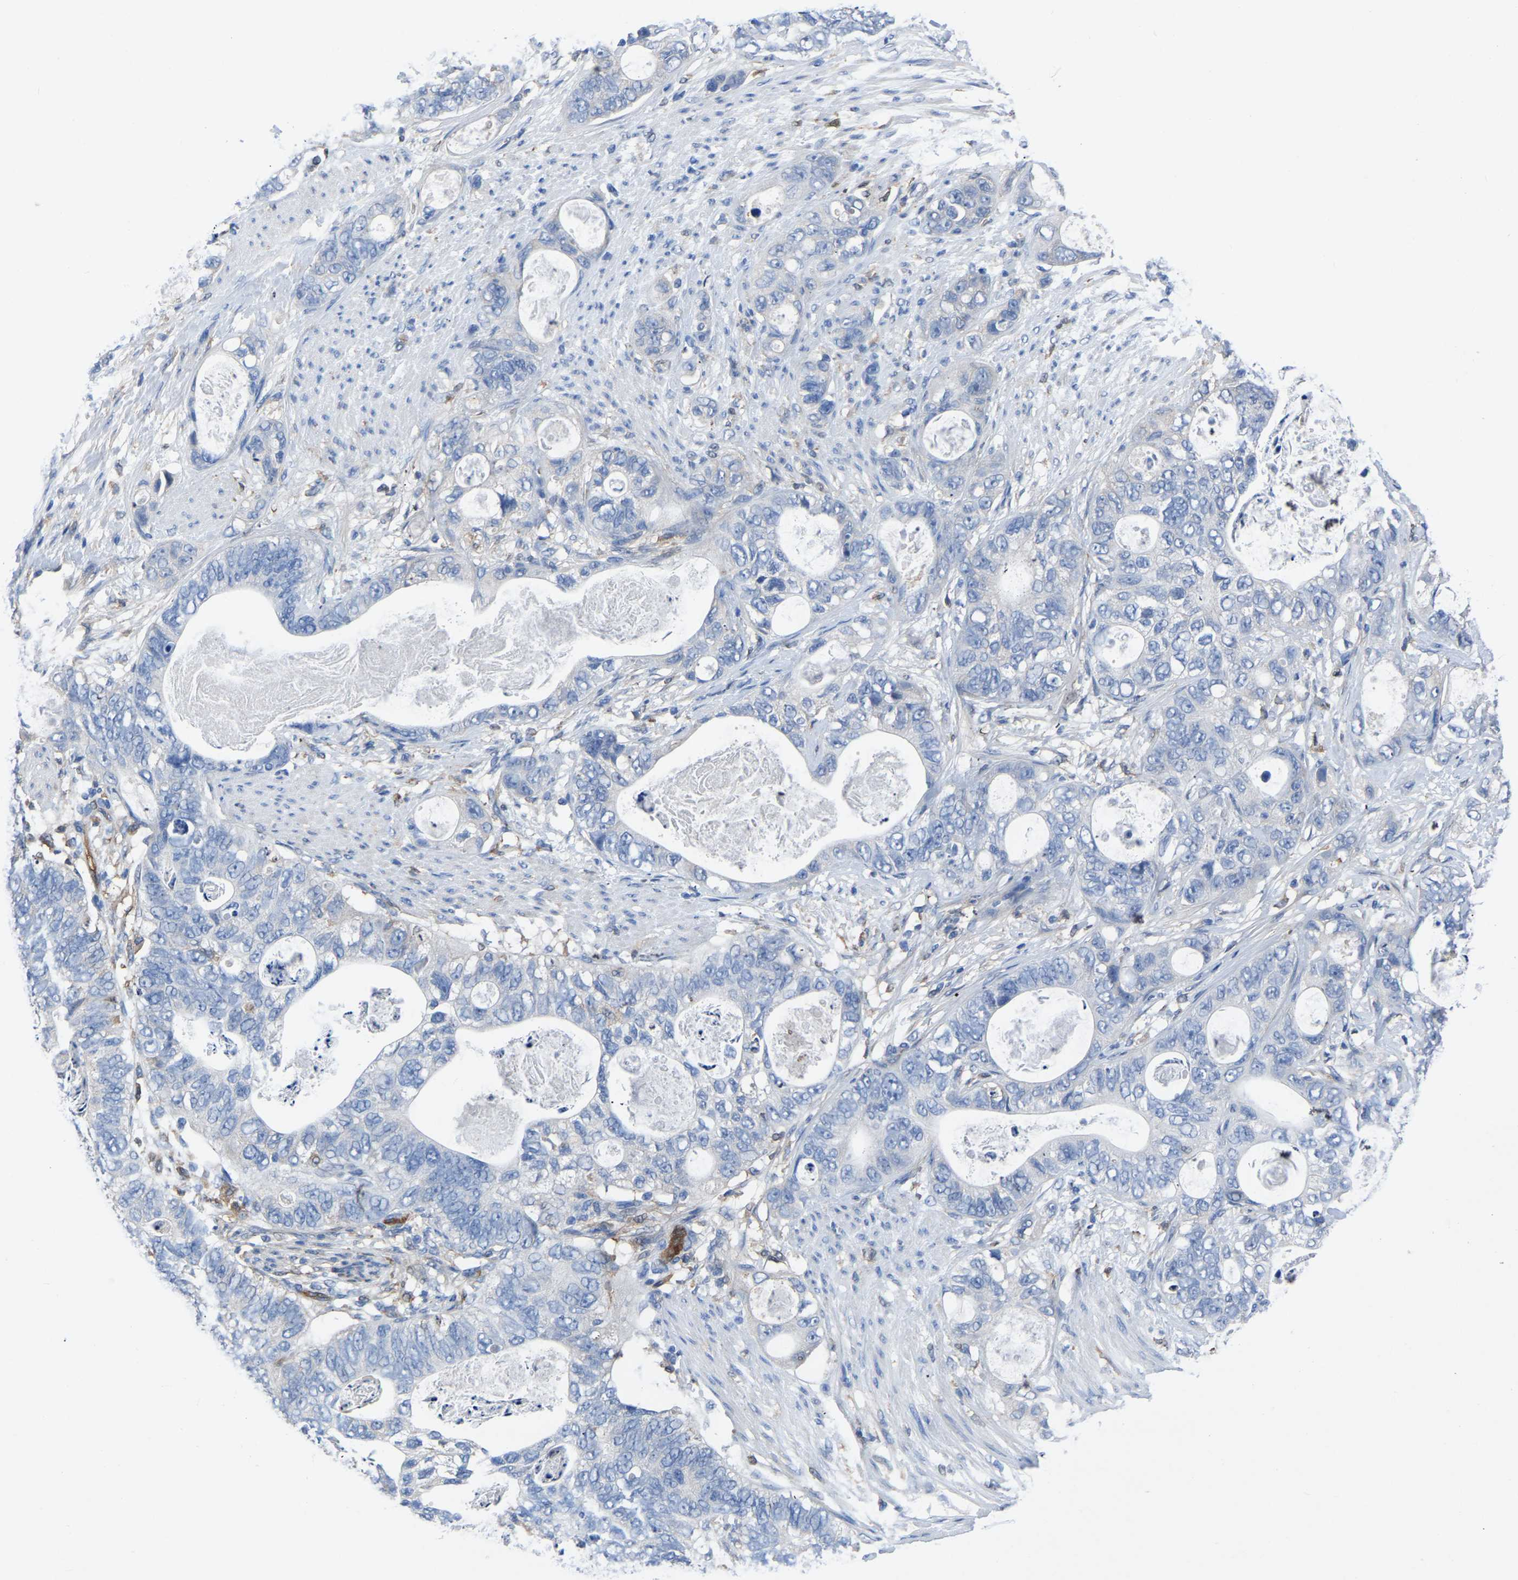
{"staining": {"intensity": "negative", "quantity": "none", "location": "none"}, "tissue": "stomach cancer", "cell_type": "Tumor cells", "image_type": "cancer", "snomed": [{"axis": "morphology", "description": "Normal tissue, NOS"}, {"axis": "morphology", "description": "Adenocarcinoma, NOS"}, {"axis": "topography", "description": "Stomach"}], "caption": "The photomicrograph demonstrates no staining of tumor cells in adenocarcinoma (stomach).", "gene": "ATG2B", "patient": {"sex": "female", "age": 89}}